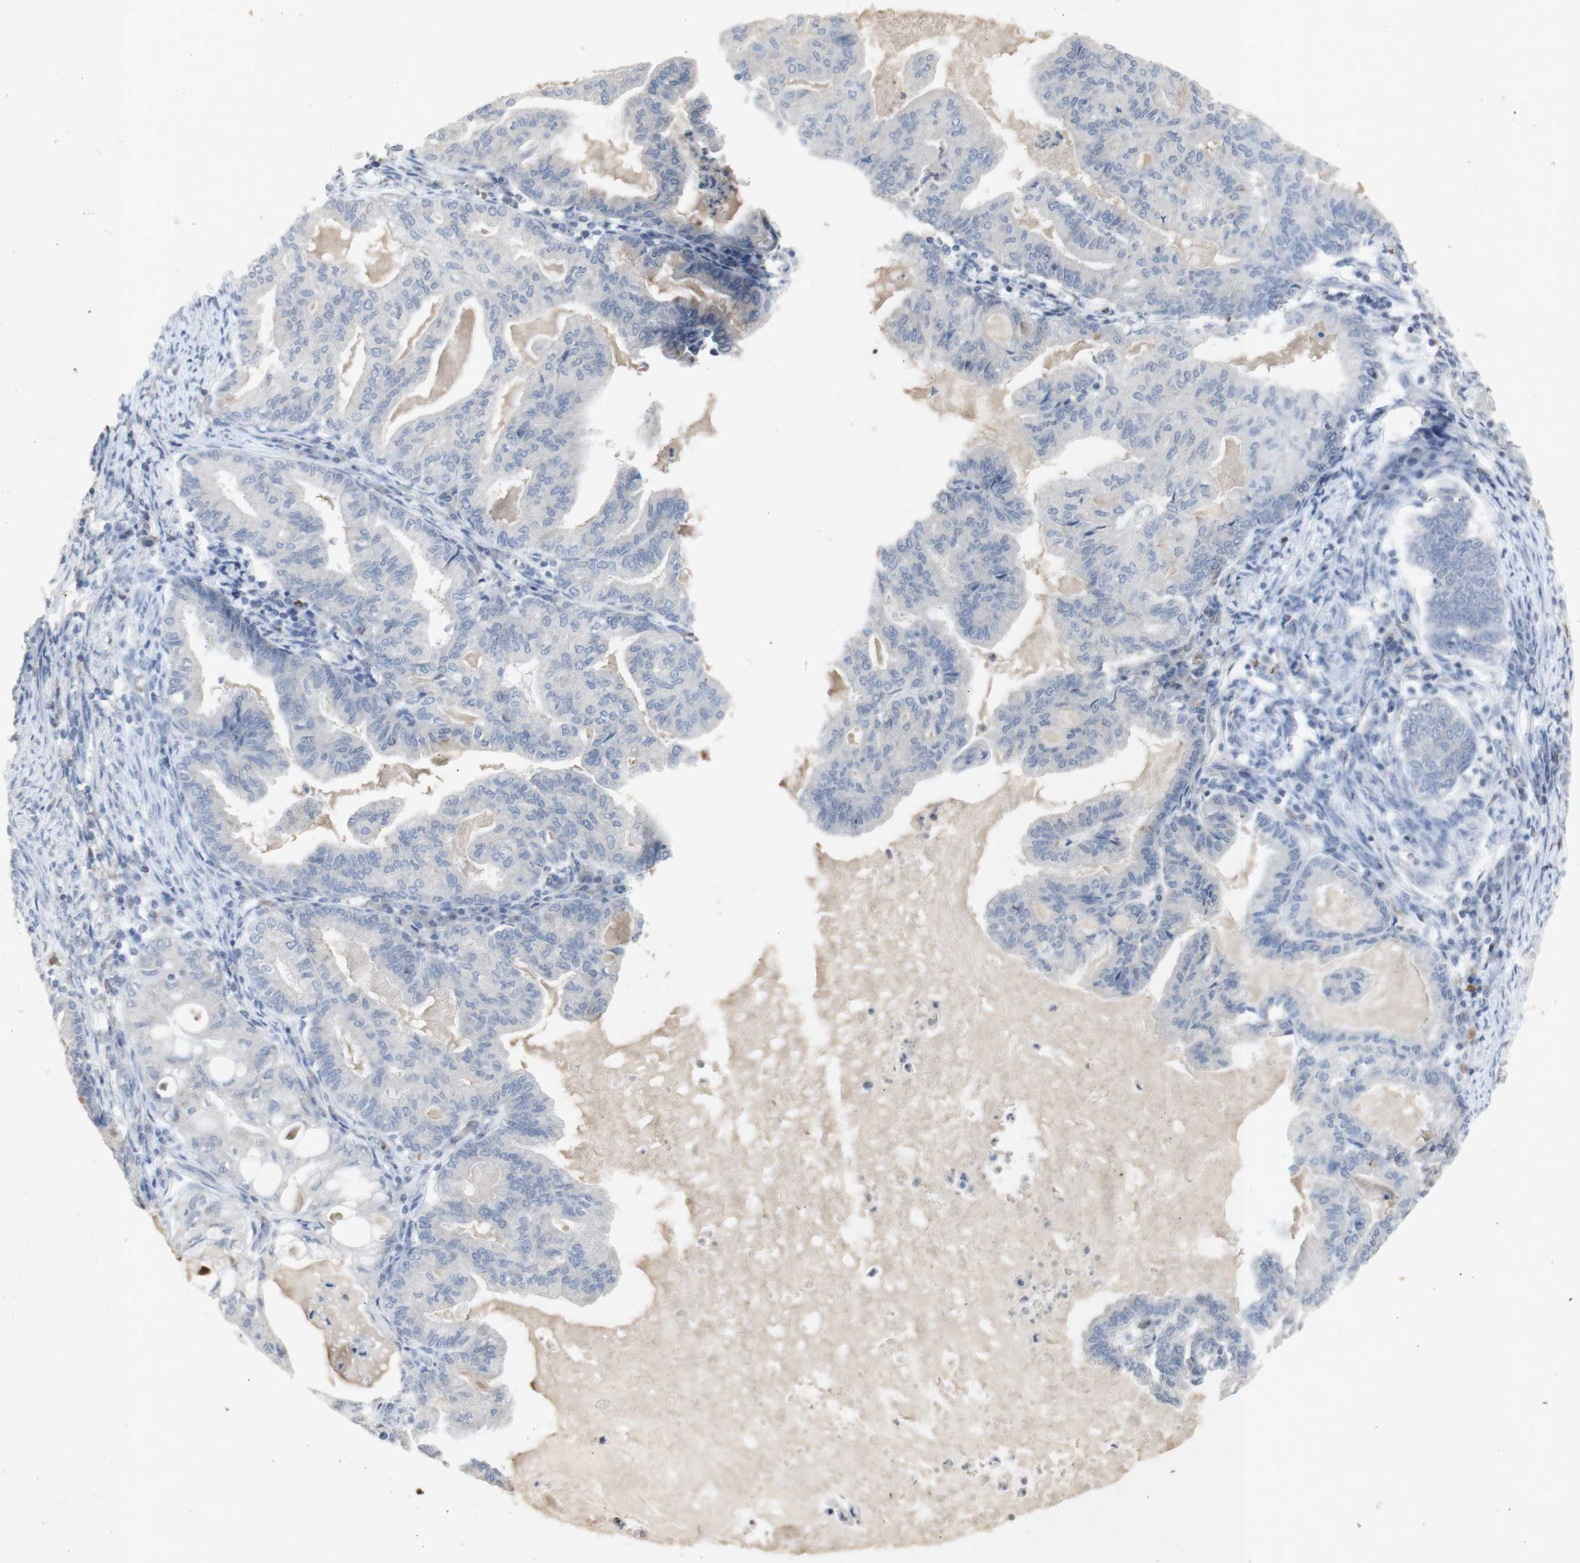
{"staining": {"intensity": "negative", "quantity": "none", "location": "none"}, "tissue": "endometrial cancer", "cell_type": "Tumor cells", "image_type": "cancer", "snomed": [{"axis": "morphology", "description": "Adenocarcinoma, NOS"}, {"axis": "topography", "description": "Endometrium"}], "caption": "This is an immunohistochemistry (IHC) histopathology image of endometrial adenocarcinoma. There is no expression in tumor cells.", "gene": "INS", "patient": {"sex": "female", "age": 86}}